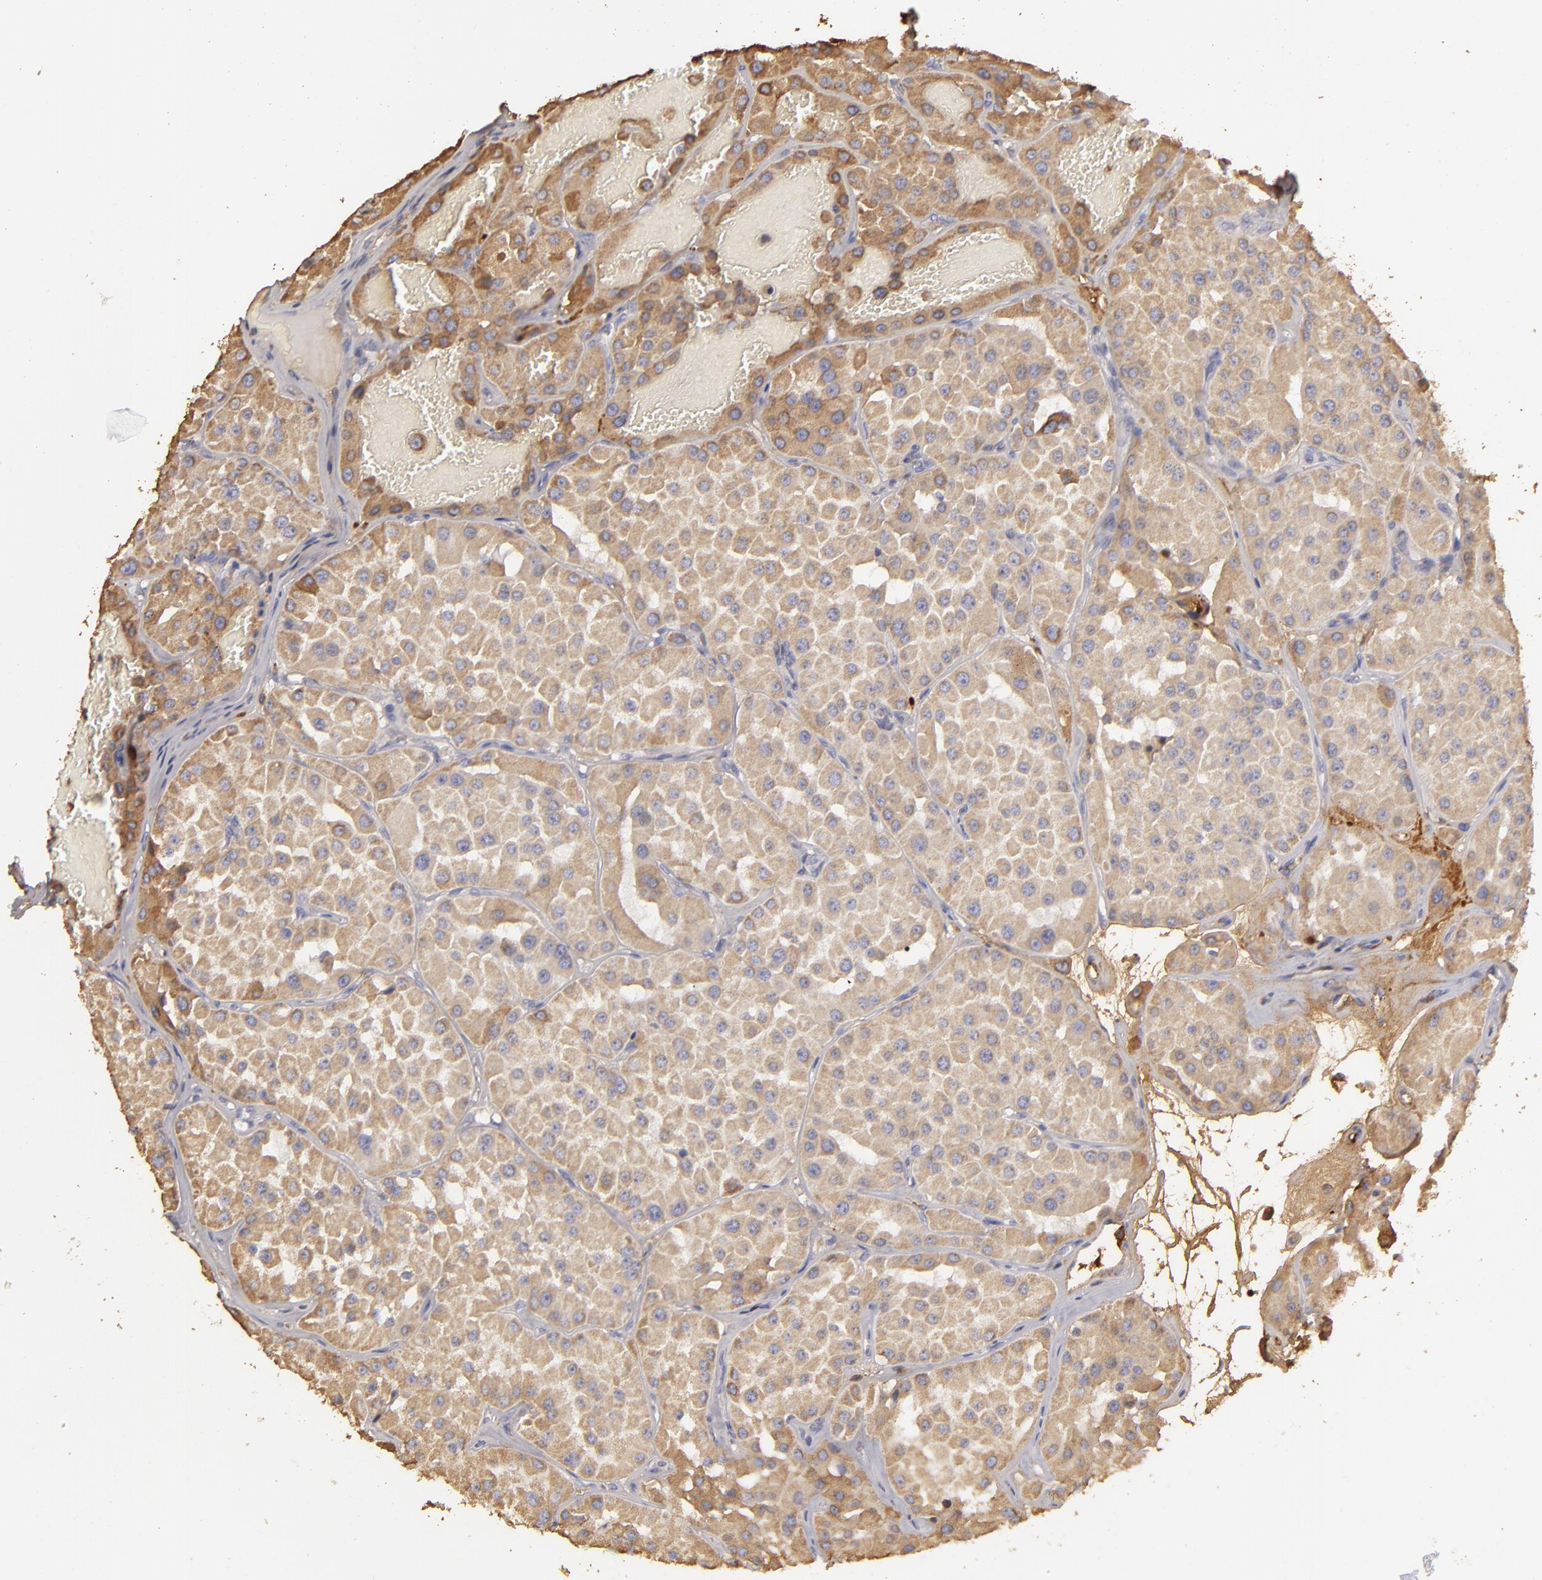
{"staining": {"intensity": "moderate", "quantity": ">75%", "location": "cytoplasmic/membranous"}, "tissue": "renal cancer", "cell_type": "Tumor cells", "image_type": "cancer", "snomed": [{"axis": "morphology", "description": "Adenocarcinoma, uncertain malignant potential"}, {"axis": "topography", "description": "Kidney"}], "caption": "Immunohistochemistry image of human renal cancer stained for a protein (brown), which shows medium levels of moderate cytoplasmic/membranous staining in about >75% of tumor cells.", "gene": "CFB", "patient": {"sex": "male", "age": 63}}